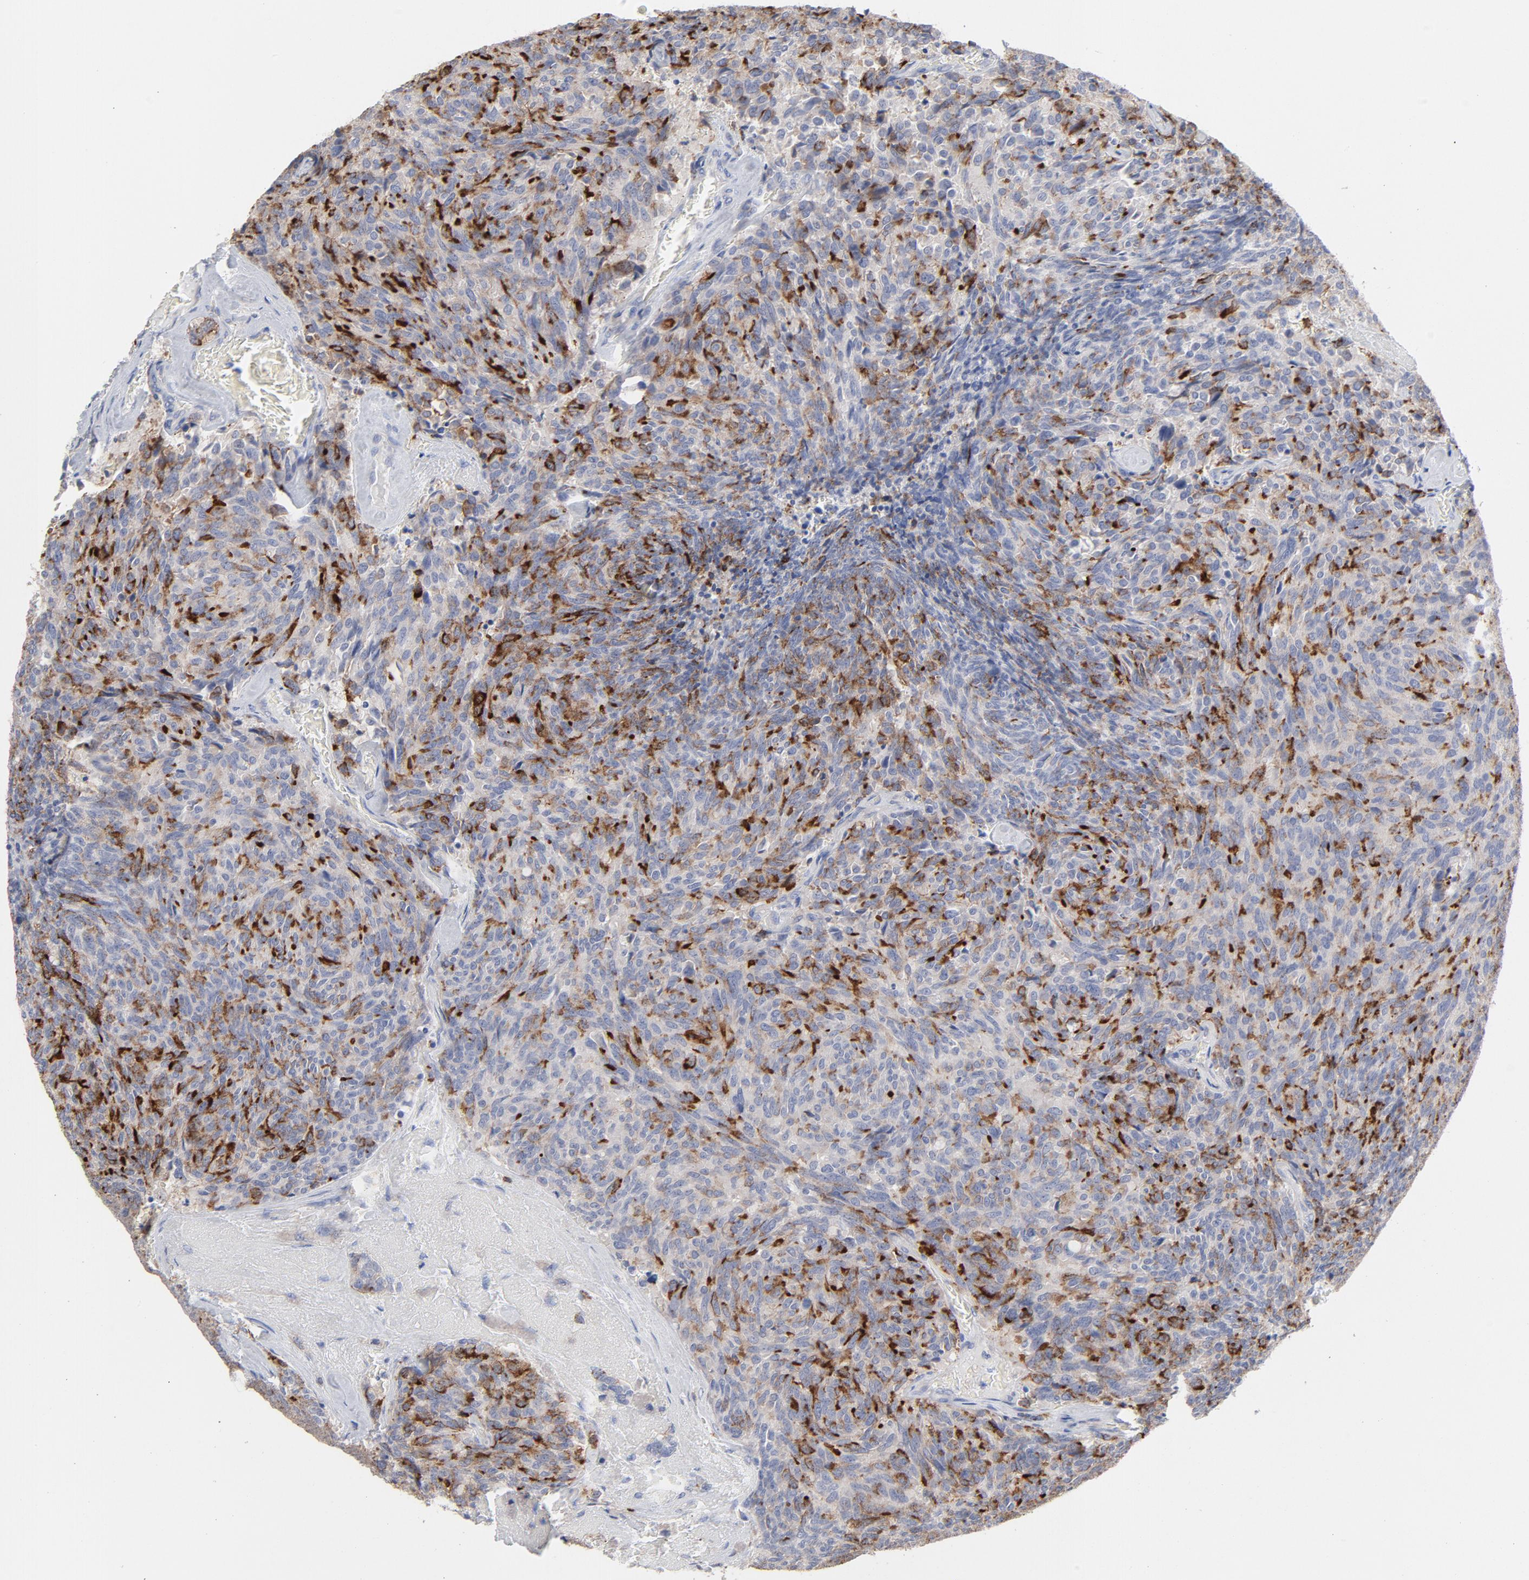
{"staining": {"intensity": "strong", "quantity": "25%-75%", "location": "cytoplasmic/membranous"}, "tissue": "carcinoid", "cell_type": "Tumor cells", "image_type": "cancer", "snomed": [{"axis": "morphology", "description": "Carcinoid, malignant, NOS"}, {"axis": "topography", "description": "Pancreas"}], "caption": "Carcinoid (malignant) stained with a protein marker shows strong staining in tumor cells.", "gene": "CPE", "patient": {"sex": "female", "age": 54}}